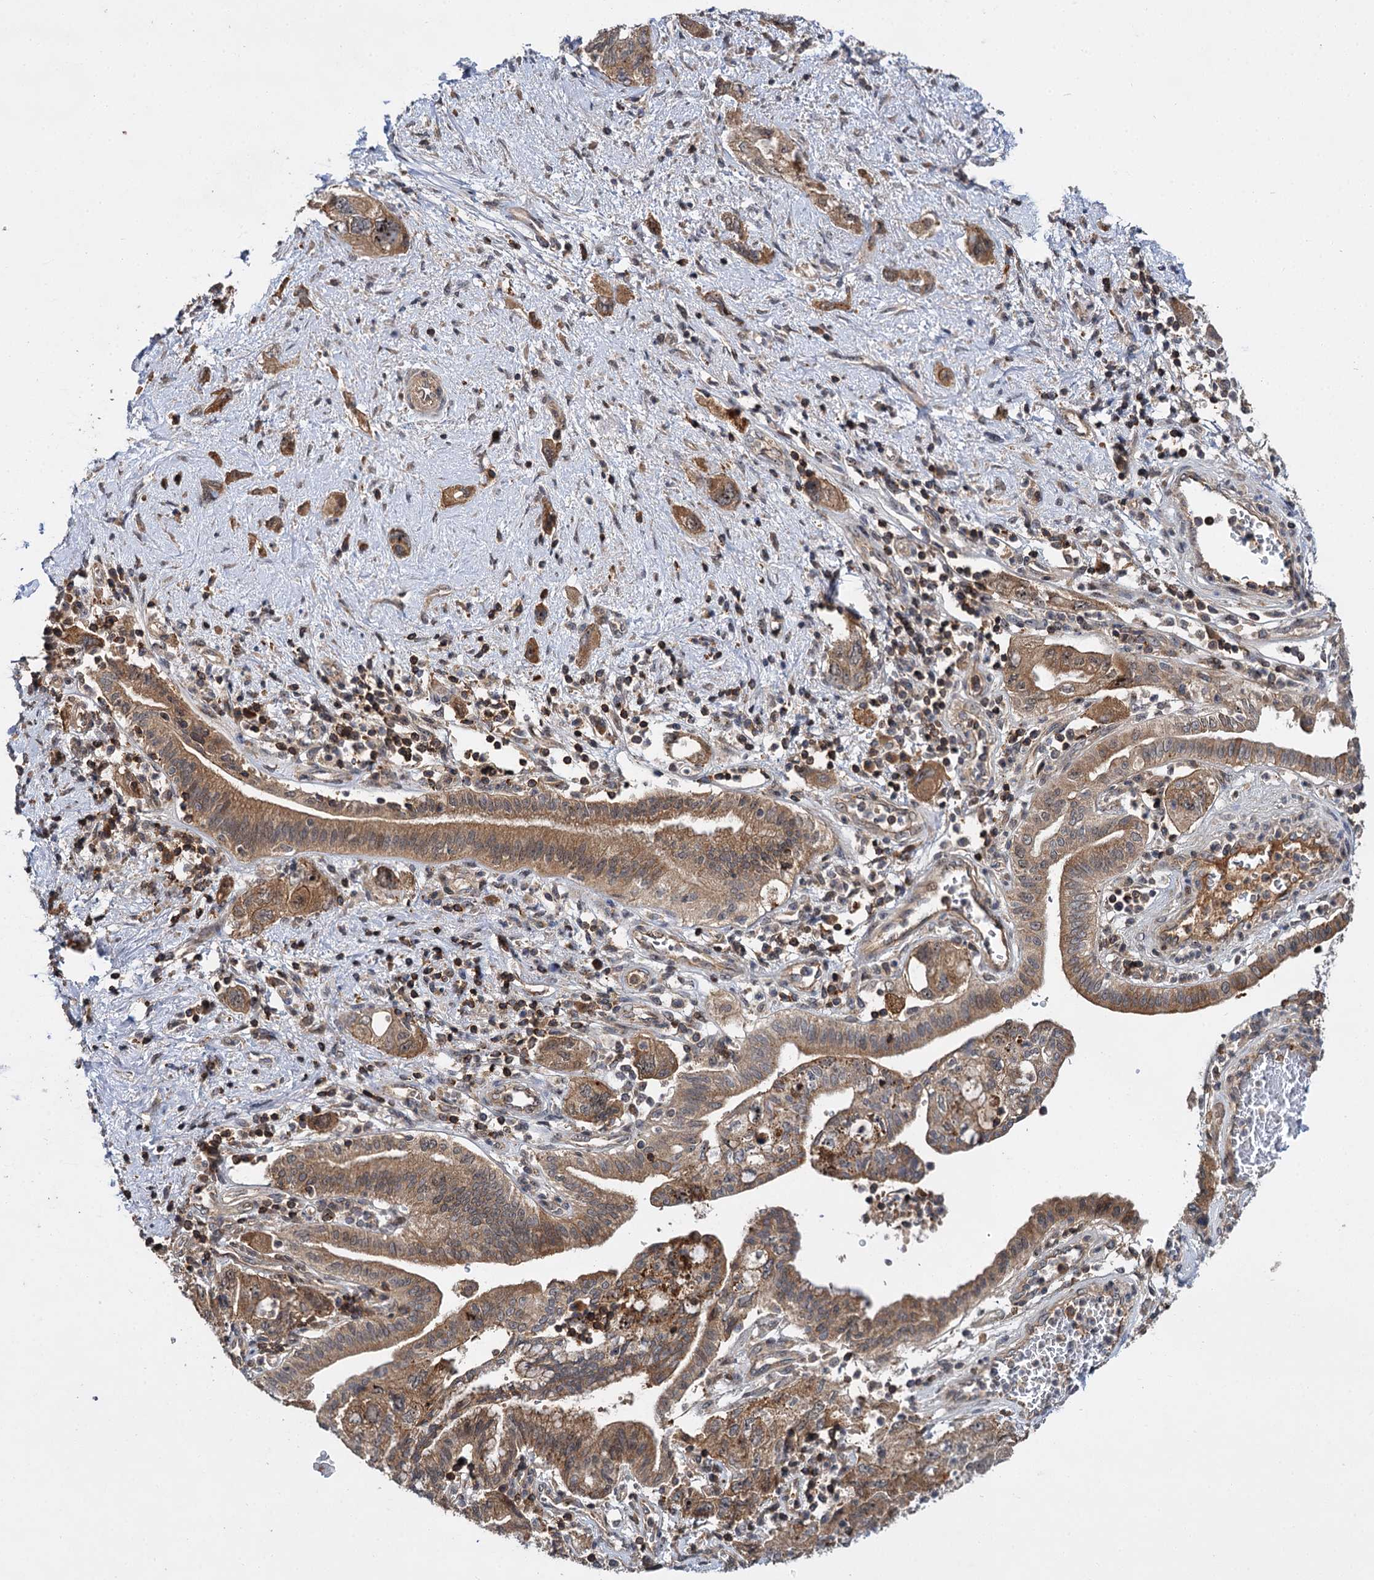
{"staining": {"intensity": "moderate", "quantity": ">75%", "location": "cytoplasmic/membranous"}, "tissue": "pancreatic cancer", "cell_type": "Tumor cells", "image_type": "cancer", "snomed": [{"axis": "morphology", "description": "Adenocarcinoma, NOS"}, {"axis": "topography", "description": "Pancreas"}], "caption": "Pancreatic cancer tissue shows moderate cytoplasmic/membranous expression in about >75% of tumor cells, visualized by immunohistochemistry.", "gene": "ABLIM1", "patient": {"sex": "female", "age": 73}}